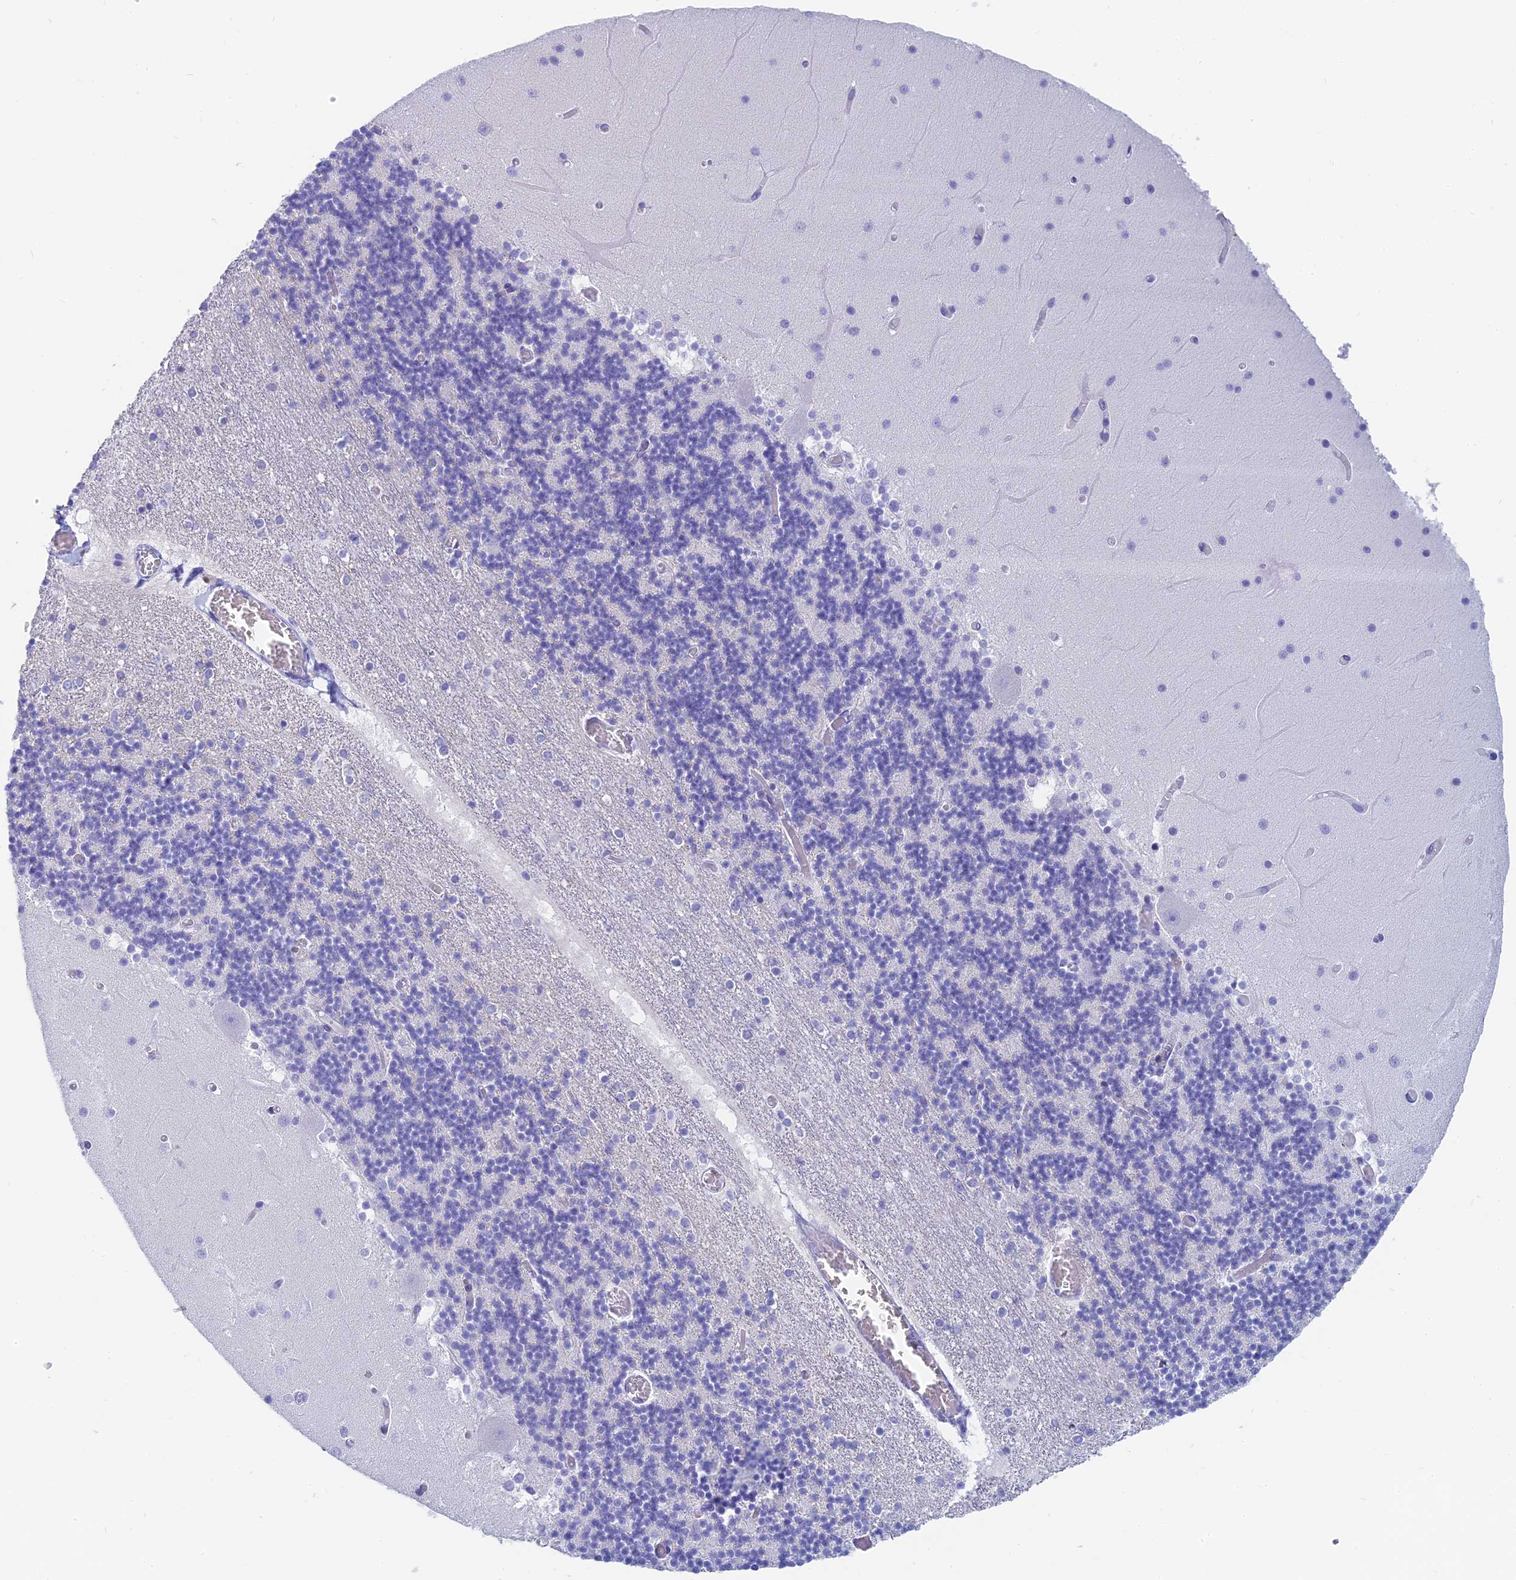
{"staining": {"intensity": "negative", "quantity": "none", "location": "none"}, "tissue": "cerebellum", "cell_type": "Cells in granular layer", "image_type": "normal", "snomed": [{"axis": "morphology", "description": "Normal tissue, NOS"}, {"axis": "topography", "description": "Cerebellum"}], "caption": "Immunohistochemistry (IHC) histopathology image of unremarkable cerebellum stained for a protein (brown), which displays no expression in cells in granular layer. The staining was performed using DAB to visualize the protein expression in brown, while the nuclei were stained in blue with hematoxylin (Magnification: 20x).", "gene": "SLC36A2", "patient": {"sex": "female", "age": 28}}